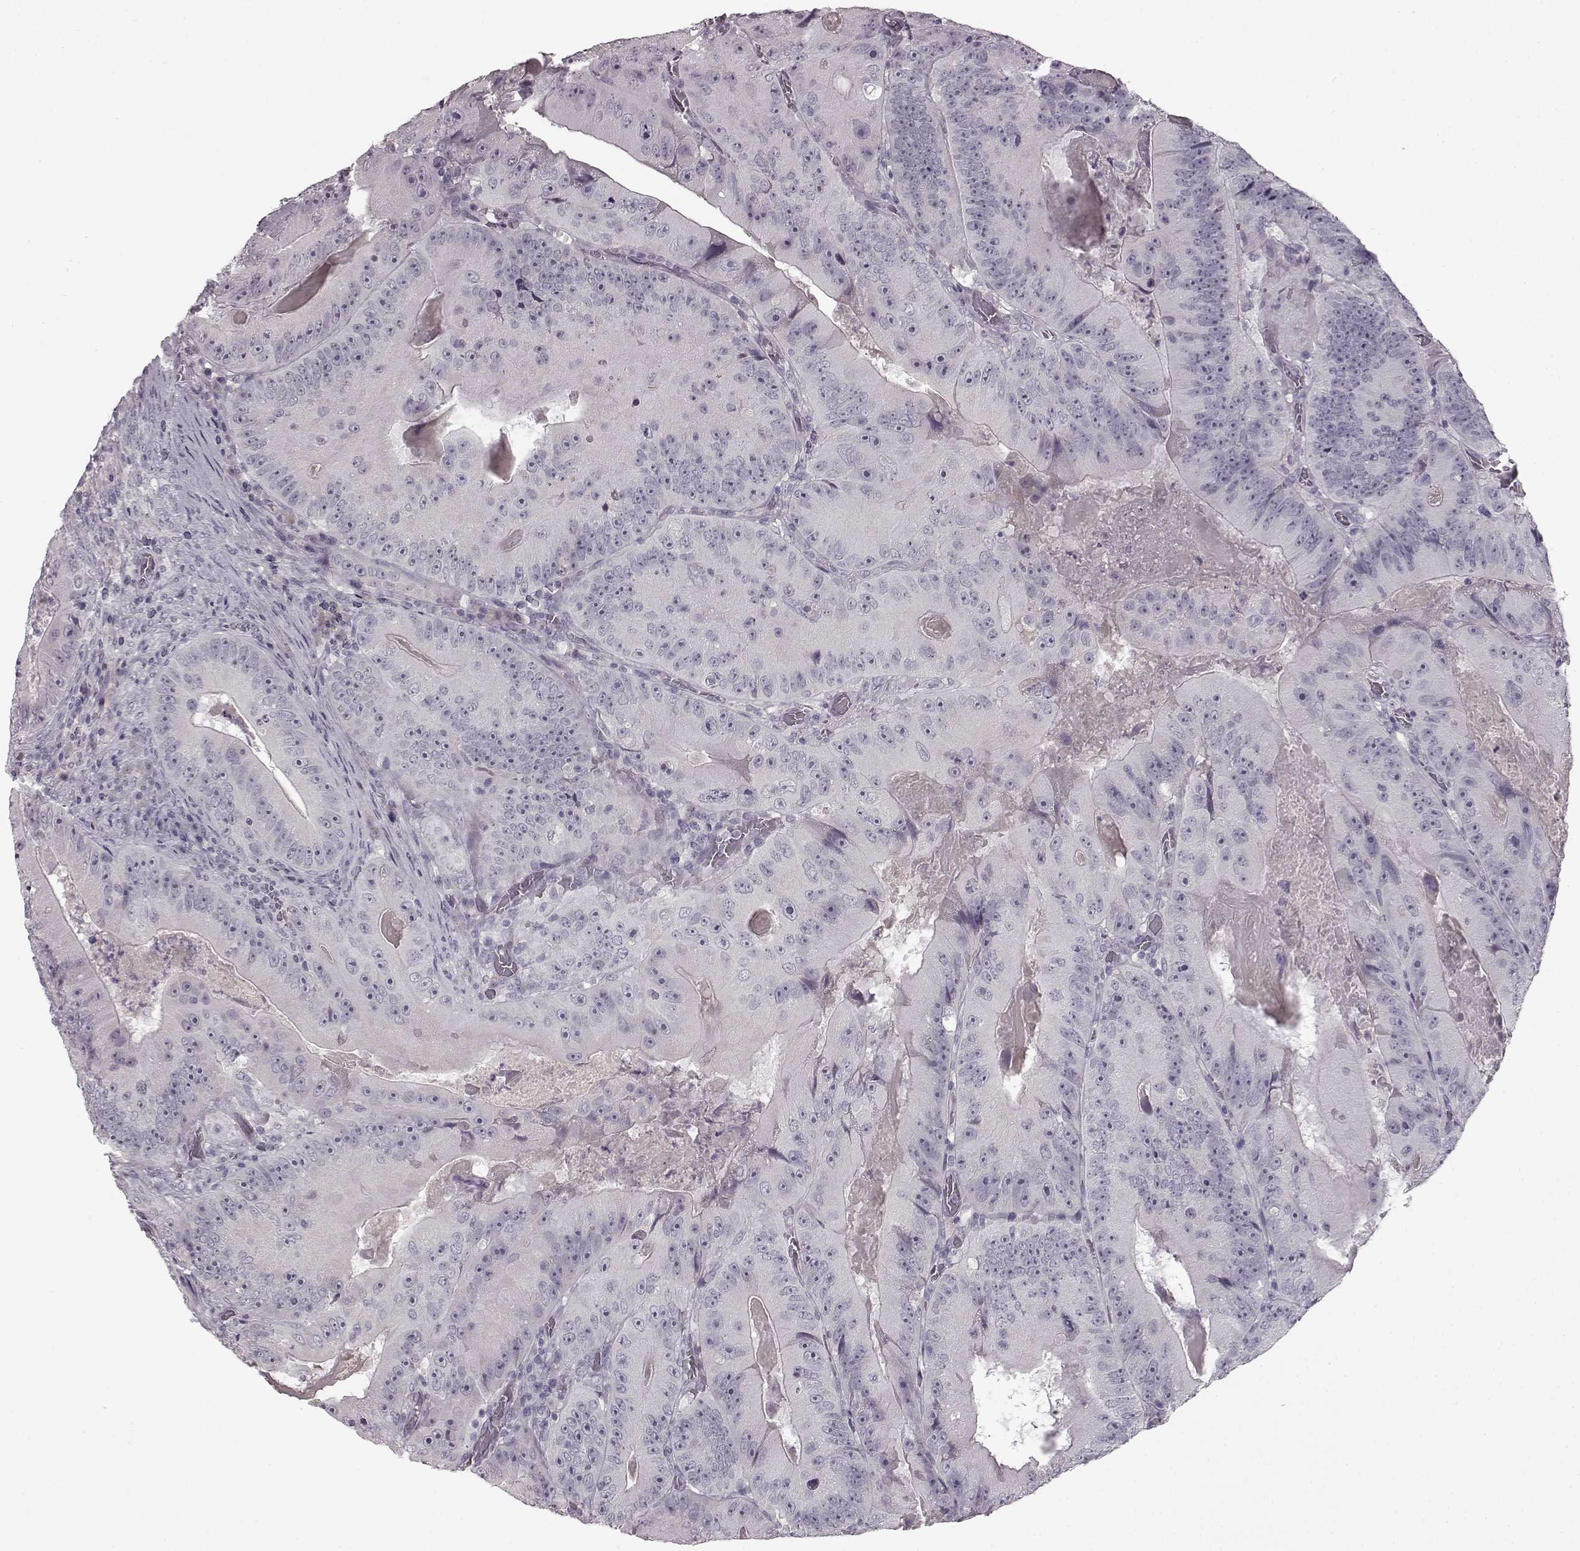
{"staining": {"intensity": "negative", "quantity": "none", "location": "none"}, "tissue": "colorectal cancer", "cell_type": "Tumor cells", "image_type": "cancer", "snomed": [{"axis": "morphology", "description": "Adenocarcinoma, NOS"}, {"axis": "topography", "description": "Colon"}], "caption": "Colorectal cancer stained for a protein using IHC exhibits no positivity tumor cells.", "gene": "LHB", "patient": {"sex": "female", "age": 86}}